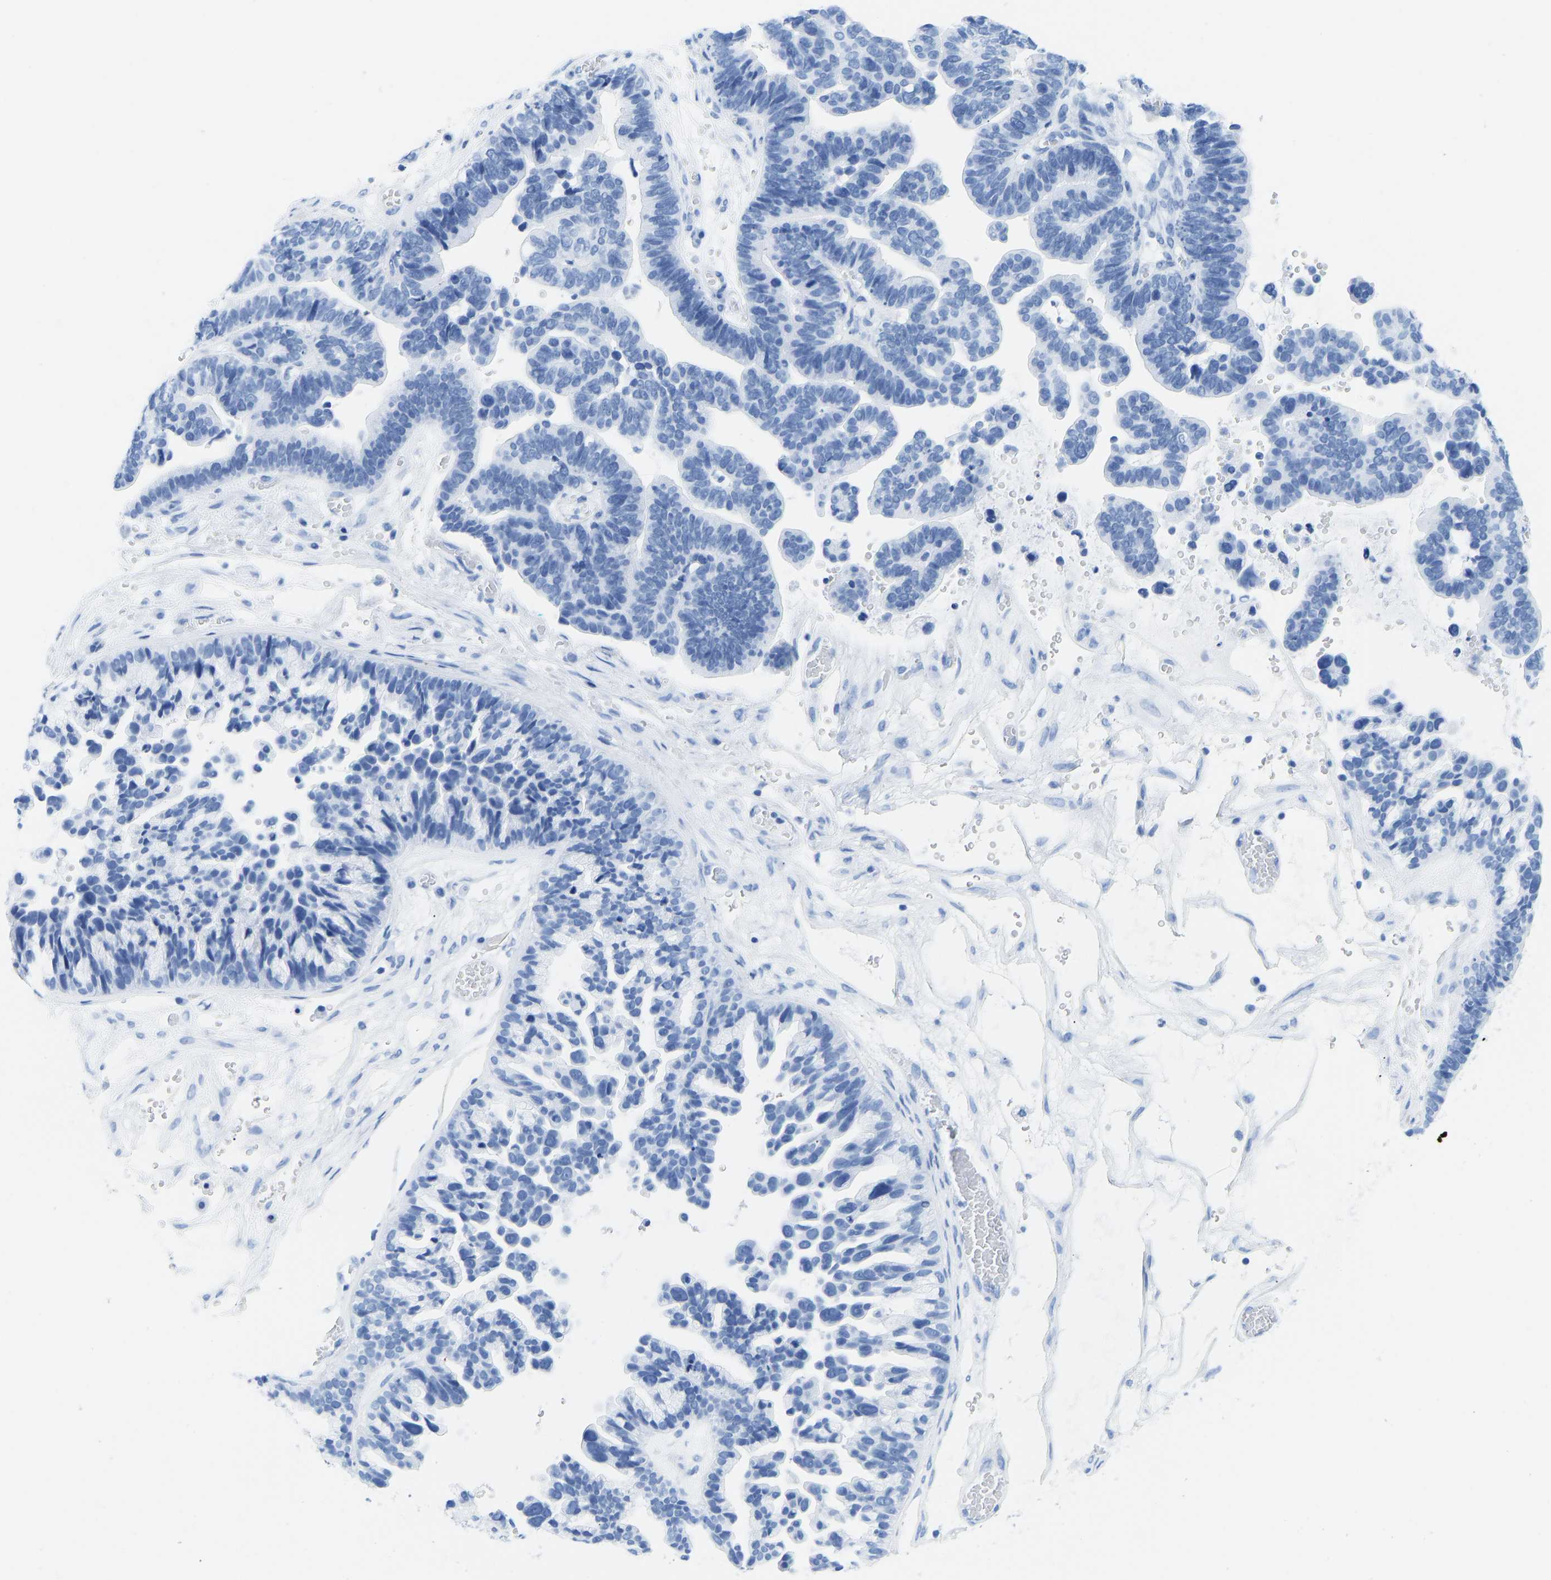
{"staining": {"intensity": "negative", "quantity": "none", "location": "none"}, "tissue": "ovarian cancer", "cell_type": "Tumor cells", "image_type": "cancer", "snomed": [{"axis": "morphology", "description": "Cystadenocarcinoma, serous, NOS"}, {"axis": "topography", "description": "Ovary"}], "caption": "Tumor cells are negative for protein expression in human ovarian cancer. (DAB (3,3'-diaminobenzidine) immunohistochemistry visualized using brightfield microscopy, high magnification).", "gene": "ELMO2", "patient": {"sex": "female", "age": 56}}